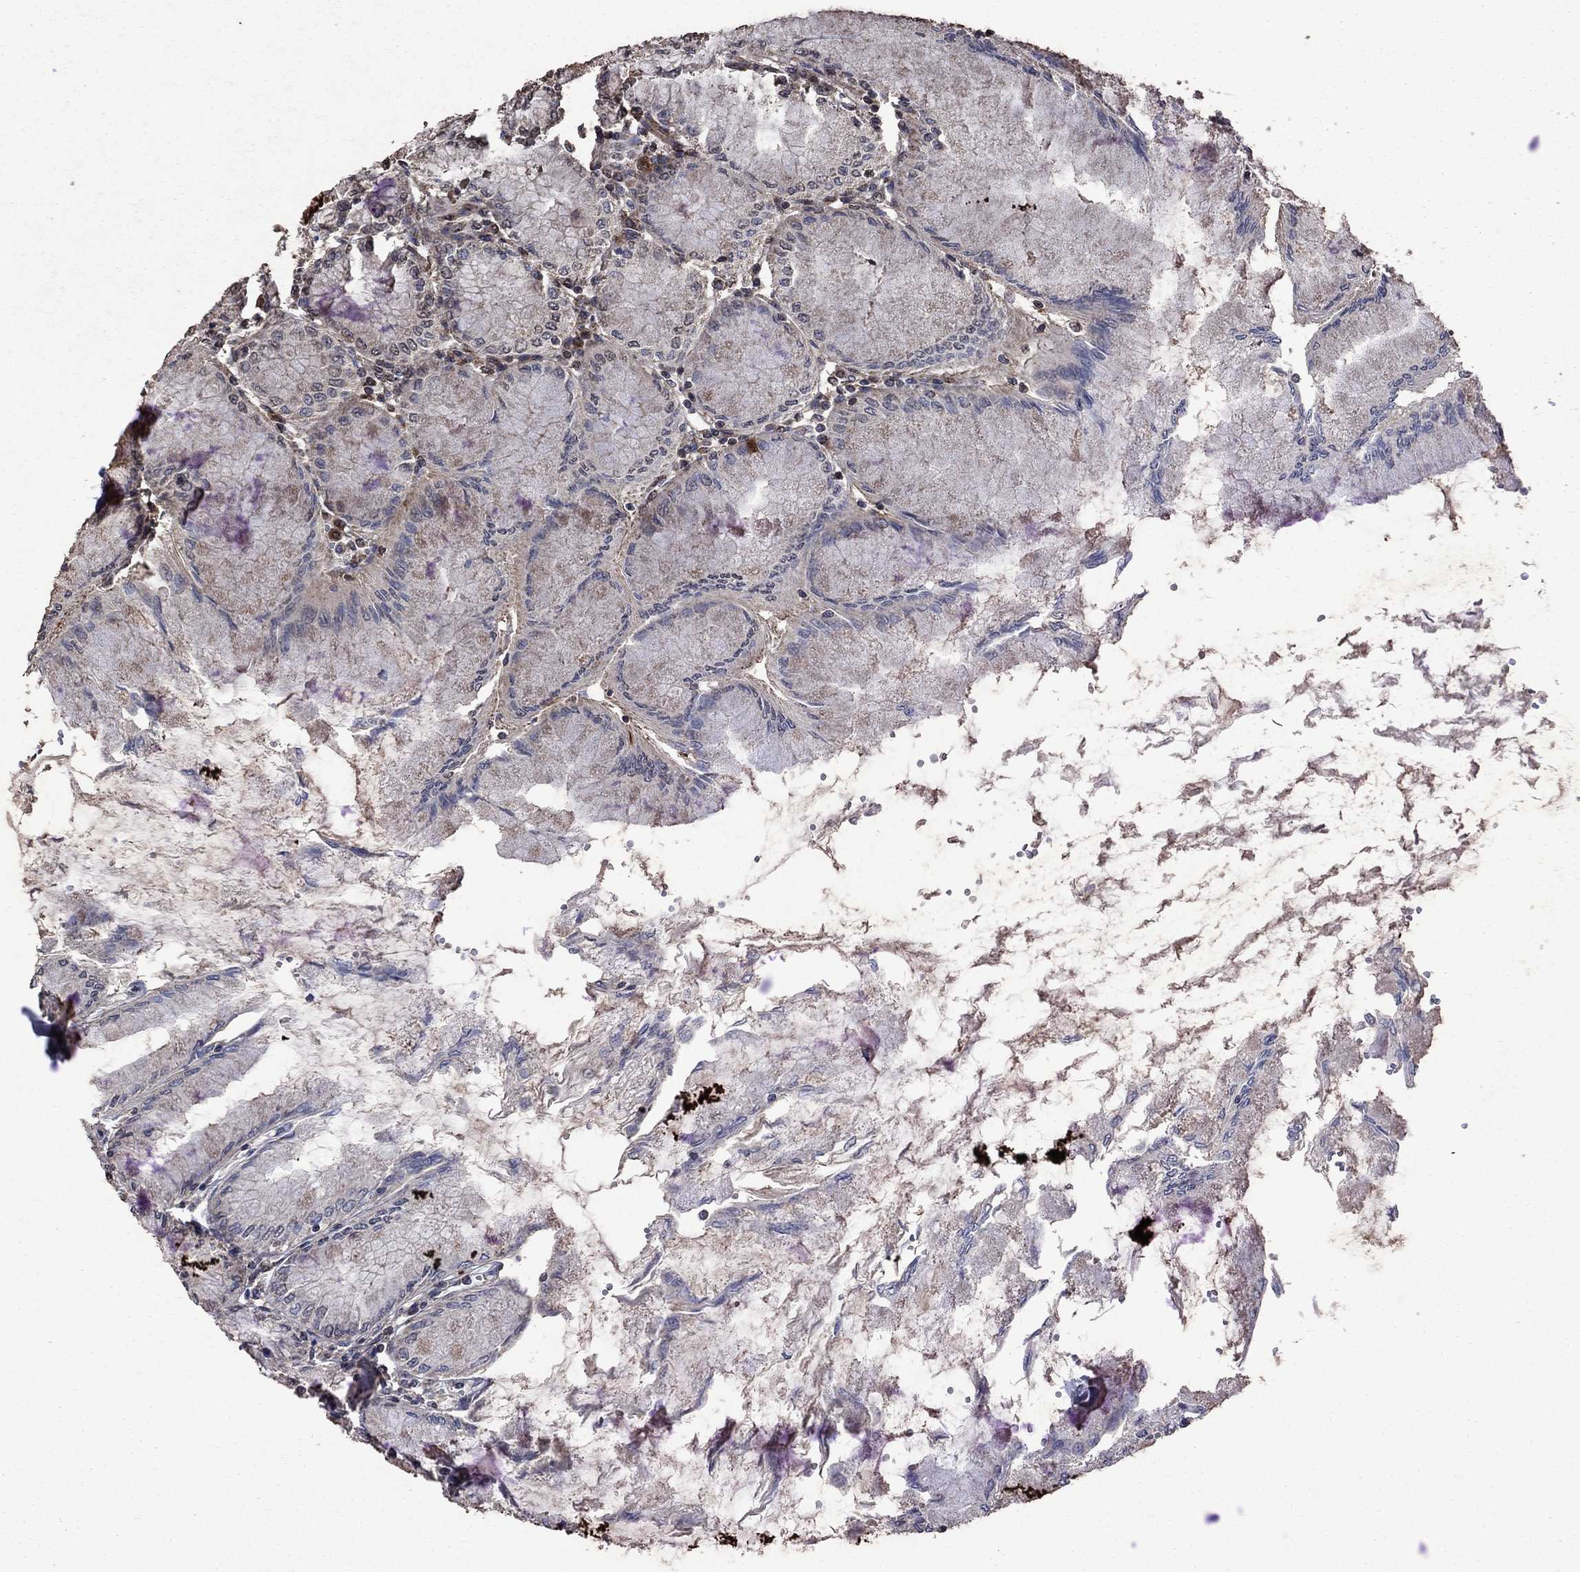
{"staining": {"intensity": "strong", "quantity": "25%-75%", "location": "cytoplasmic/membranous"}, "tissue": "stomach", "cell_type": "Glandular cells", "image_type": "normal", "snomed": [{"axis": "morphology", "description": "Normal tissue, NOS"}, {"axis": "topography", "description": "Skeletal muscle"}, {"axis": "topography", "description": "Stomach"}], "caption": "Immunohistochemistry staining of benign stomach, which demonstrates high levels of strong cytoplasmic/membranous positivity in approximately 25%-75% of glandular cells indicating strong cytoplasmic/membranous protein staining. The staining was performed using DAB (3,3'-diaminobenzidine) (brown) for protein detection and nuclei were counterstained in hematoxylin (blue).", "gene": "COL18A1", "patient": {"sex": "female", "age": 57}}